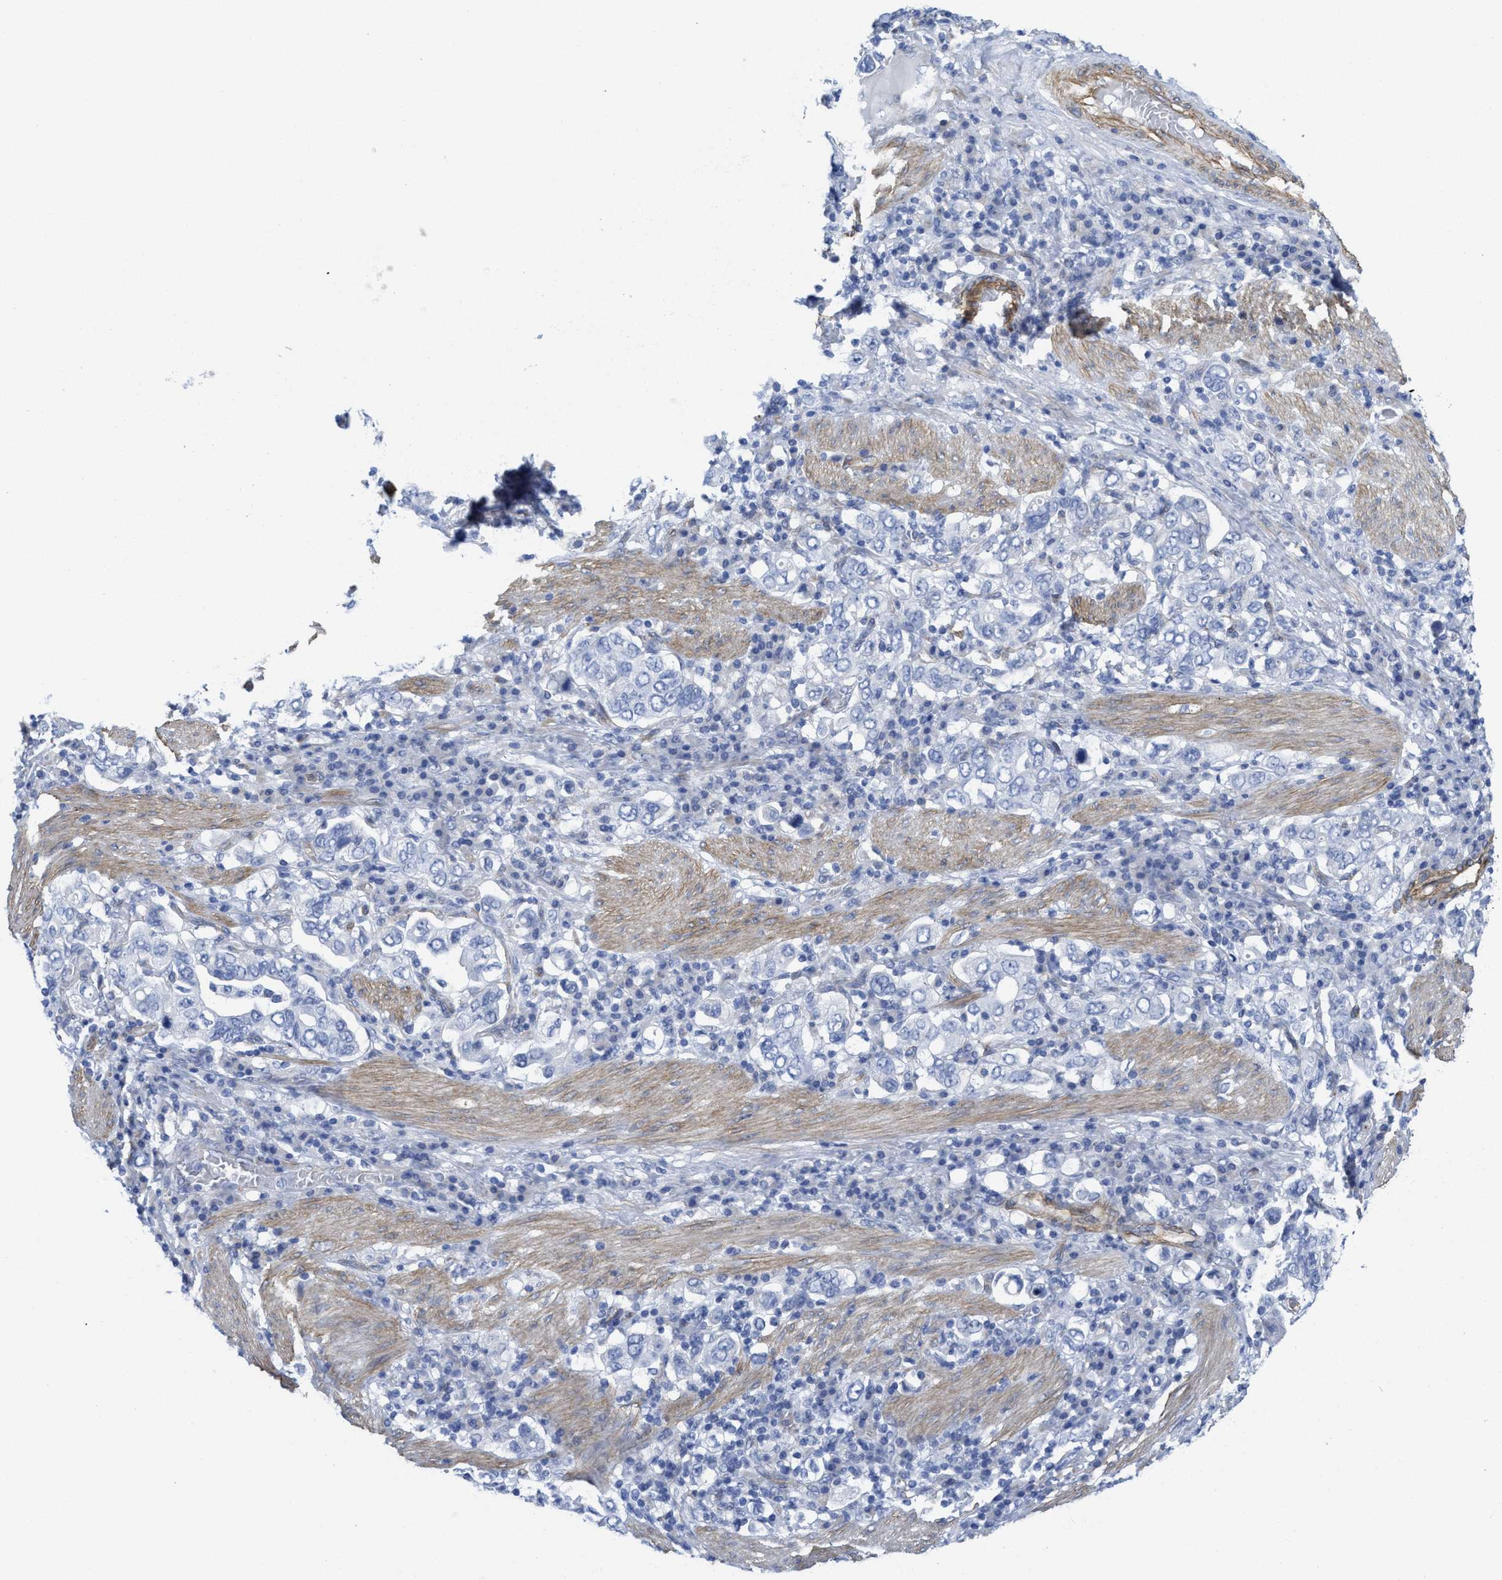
{"staining": {"intensity": "negative", "quantity": "none", "location": "none"}, "tissue": "stomach cancer", "cell_type": "Tumor cells", "image_type": "cancer", "snomed": [{"axis": "morphology", "description": "Adenocarcinoma, NOS"}, {"axis": "topography", "description": "Stomach, upper"}], "caption": "Photomicrograph shows no significant protein staining in tumor cells of stomach adenocarcinoma. Nuclei are stained in blue.", "gene": "TUB", "patient": {"sex": "male", "age": 62}}